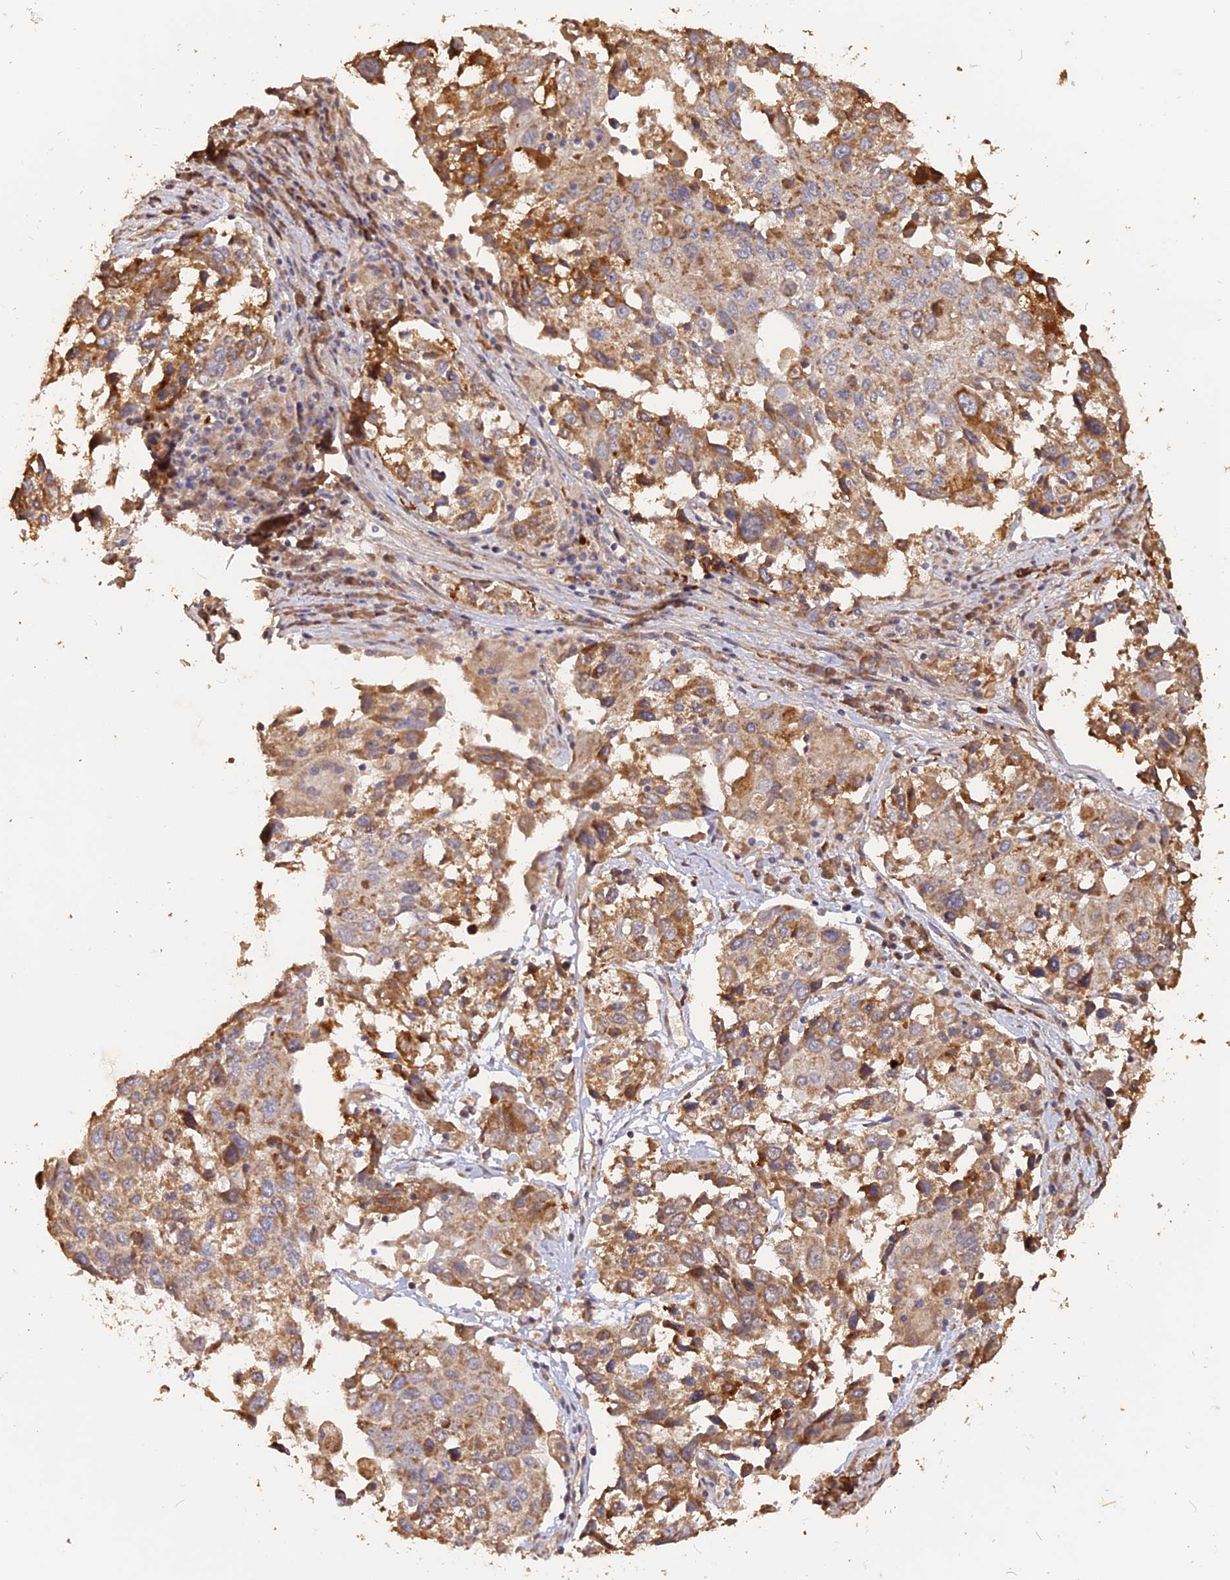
{"staining": {"intensity": "moderate", "quantity": ">75%", "location": "cytoplasmic/membranous"}, "tissue": "lung cancer", "cell_type": "Tumor cells", "image_type": "cancer", "snomed": [{"axis": "morphology", "description": "Squamous cell carcinoma, NOS"}, {"axis": "topography", "description": "Lung"}], "caption": "Protein expression analysis of human lung squamous cell carcinoma reveals moderate cytoplasmic/membranous expression in about >75% of tumor cells. The staining was performed using DAB (3,3'-diaminobenzidine), with brown indicating positive protein expression. Nuclei are stained blue with hematoxylin.", "gene": "LAYN", "patient": {"sex": "male", "age": 65}}